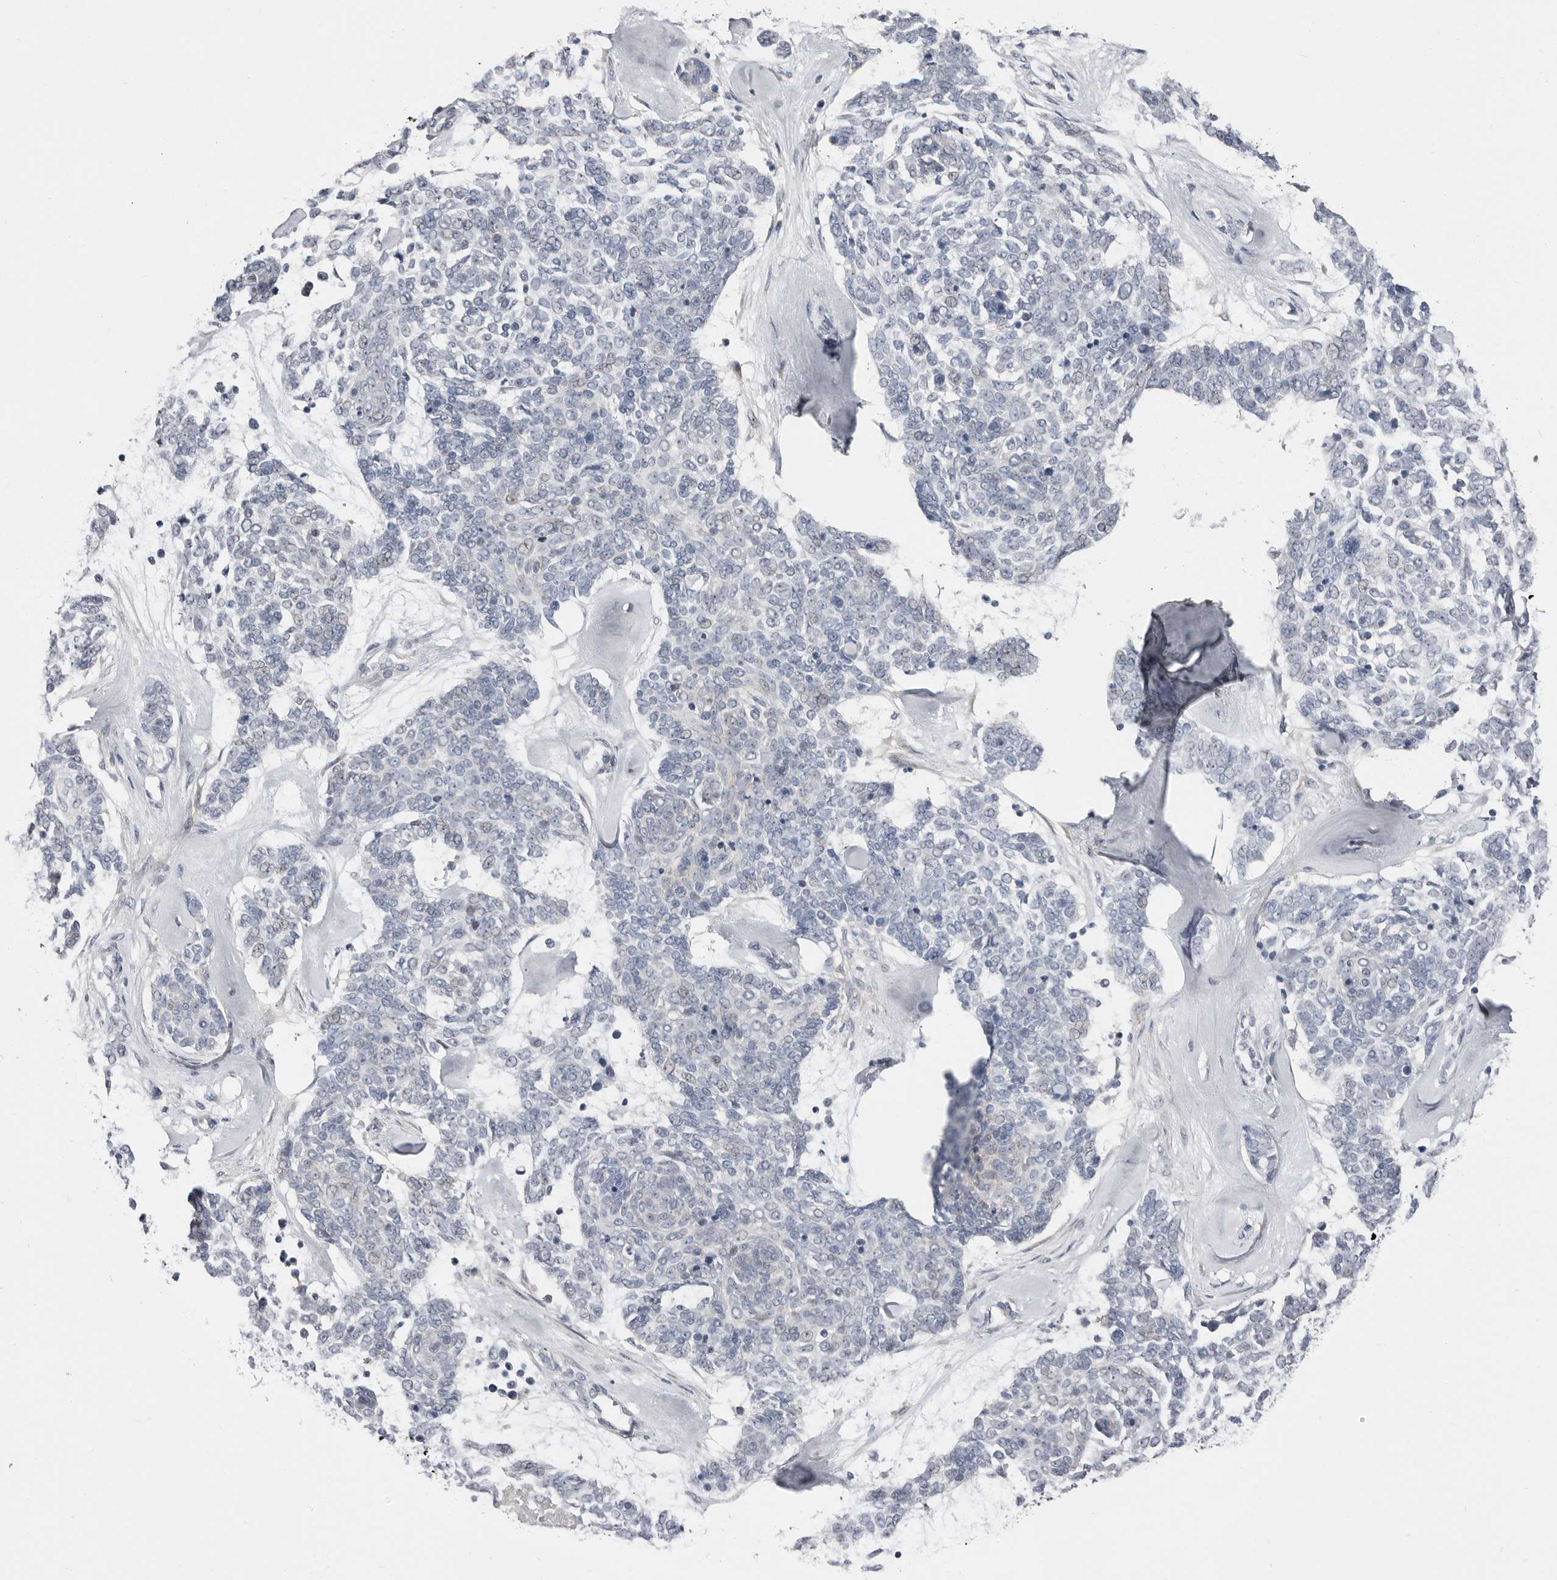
{"staining": {"intensity": "negative", "quantity": "none", "location": "none"}, "tissue": "skin cancer", "cell_type": "Tumor cells", "image_type": "cancer", "snomed": [{"axis": "morphology", "description": "Basal cell carcinoma"}, {"axis": "topography", "description": "Skin"}], "caption": "This photomicrograph is of skin cancer (basal cell carcinoma) stained with immunohistochemistry (IHC) to label a protein in brown with the nuclei are counter-stained blue. There is no staining in tumor cells. (DAB immunohistochemistry (IHC) with hematoxylin counter stain).", "gene": "ASRGL1", "patient": {"sex": "female", "age": 81}}